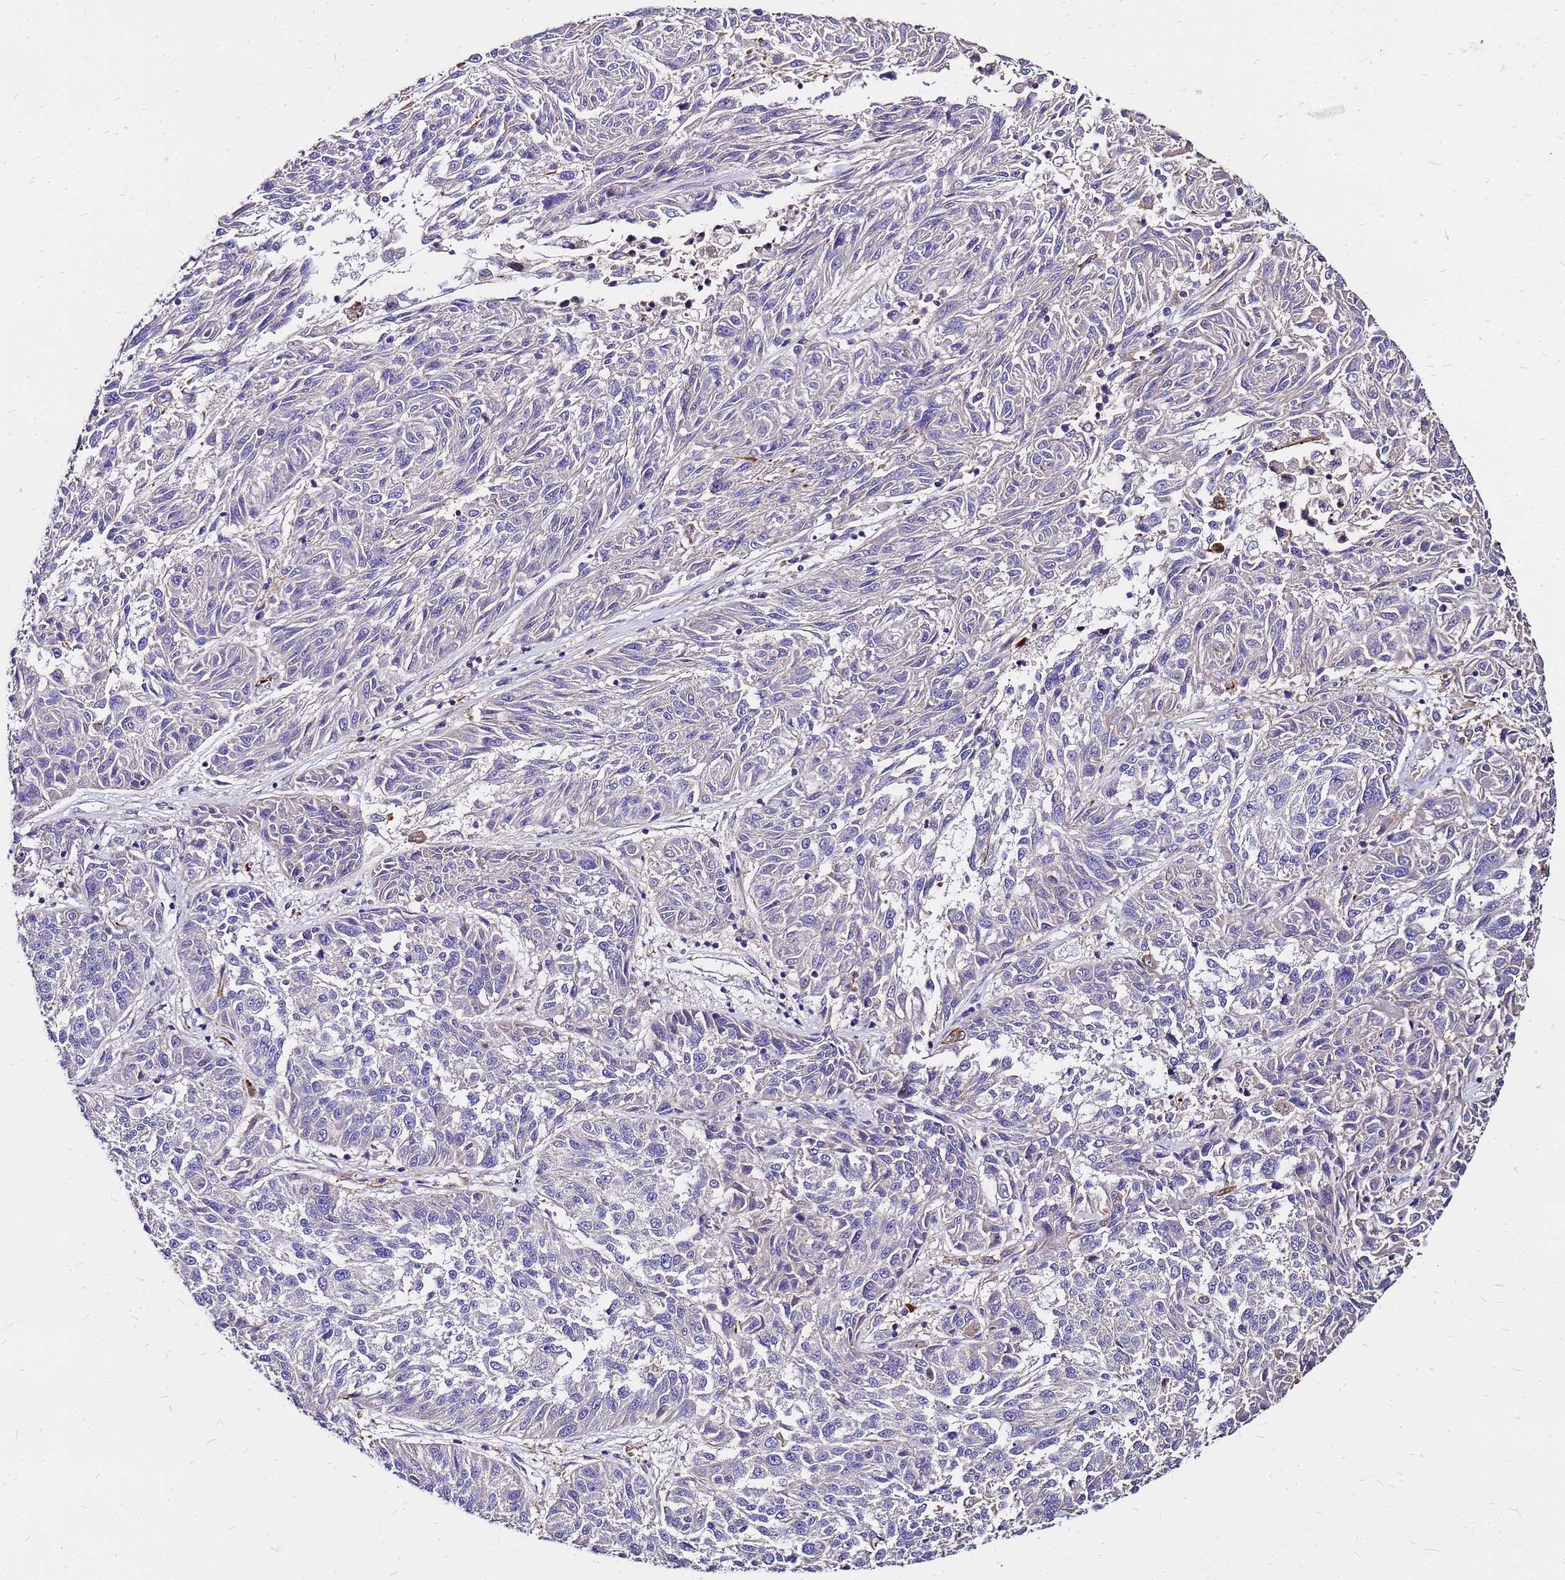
{"staining": {"intensity": "negative", "quantity": "none", "location": "none"}, "tissue": "melanoma", "cell_type": "Tumor cells", "image_type": "cancer", "snomed": [{"axis": "morphology", "description": "Malignant melanoma, NOS"}, {"axis": "topography", "description": "Skin"}], "caption": "The immunohistochemistry (IHC) photomicrograph has no significant positivity in tumor cells of melanoma tissue.", "gene": "ARHGEF5", "patient": {"sex": "male", "age": 53}}